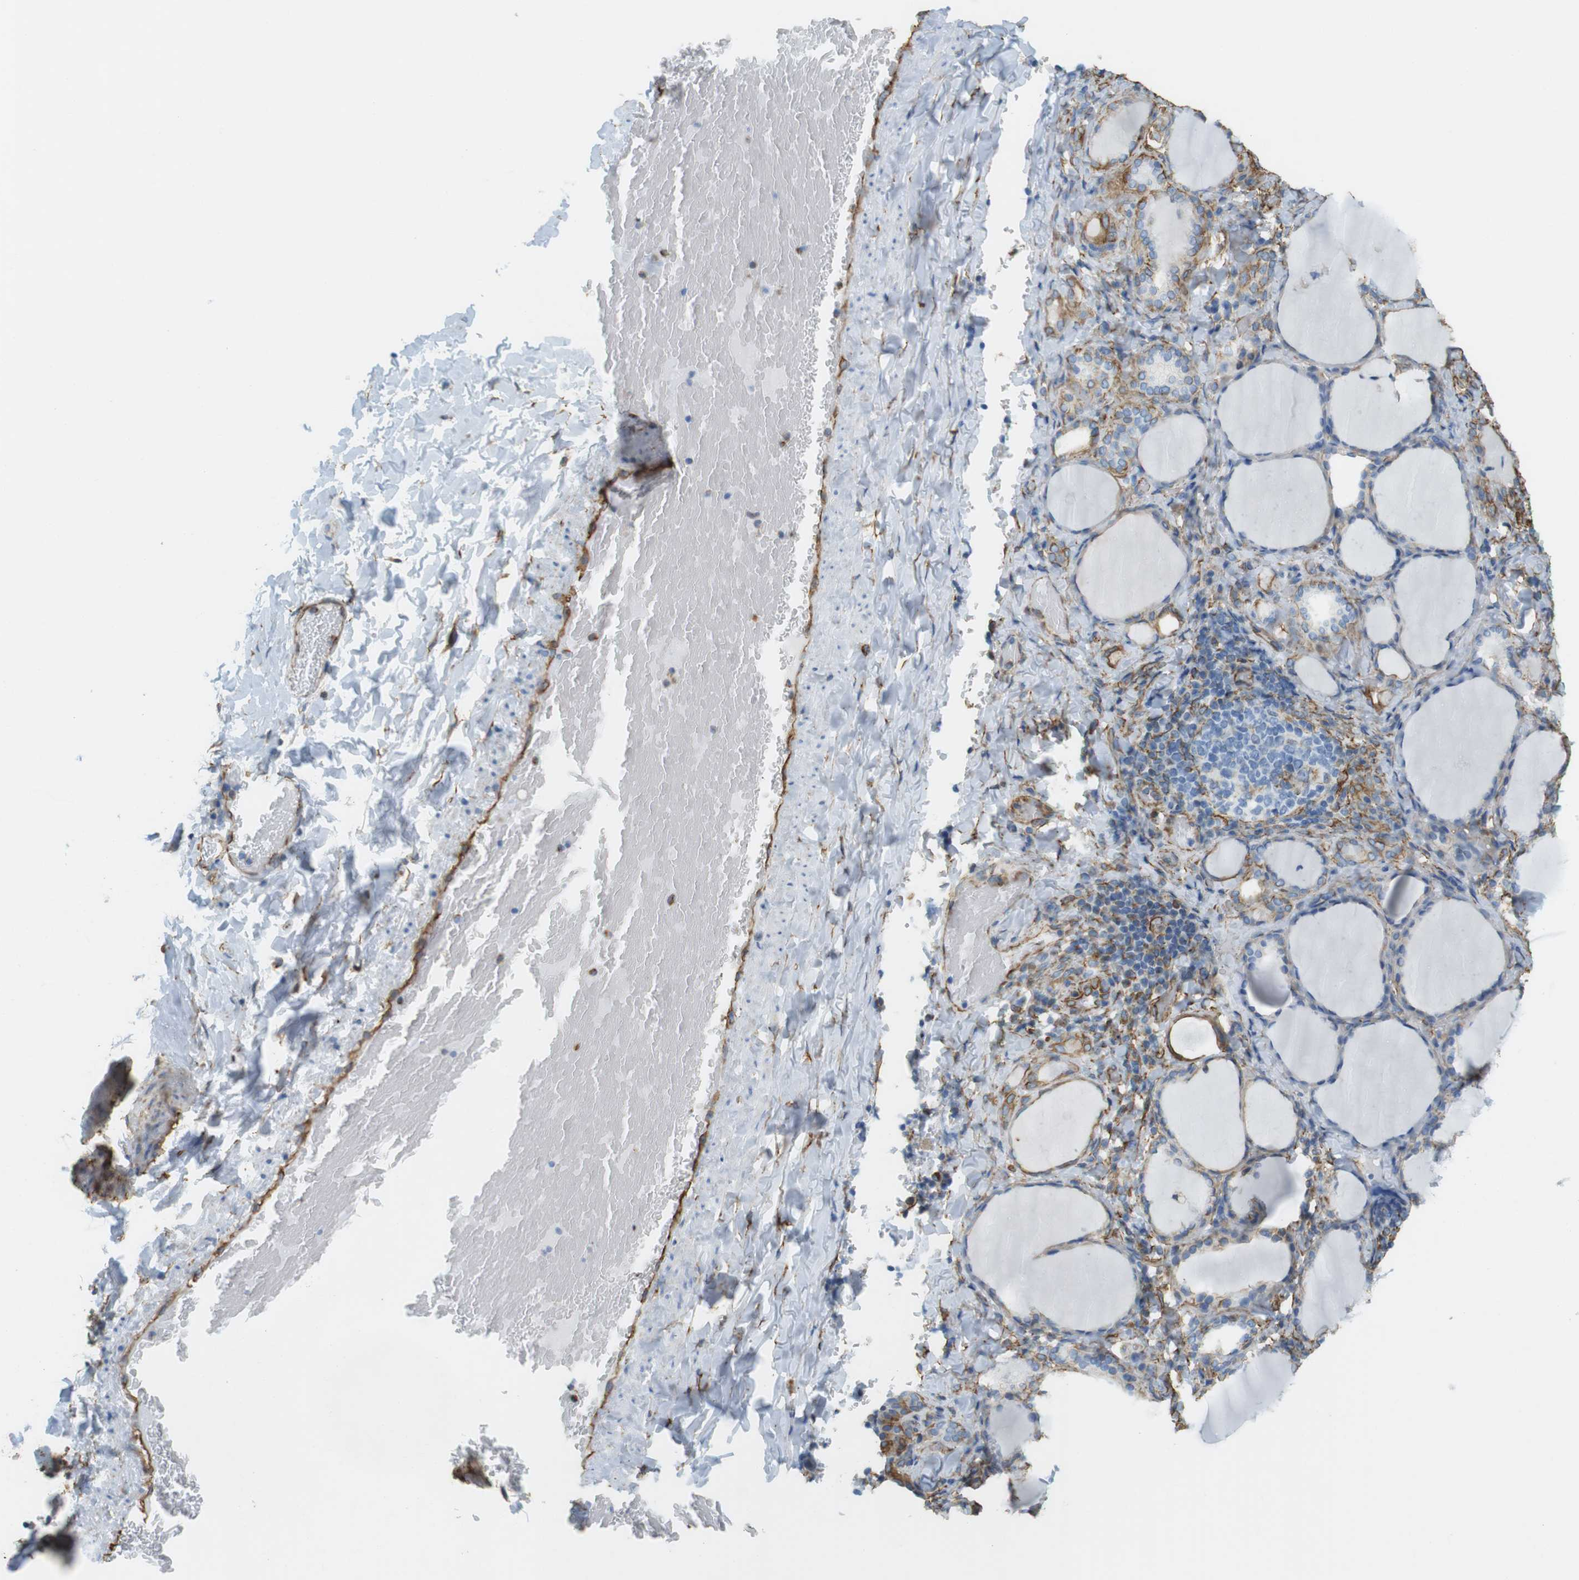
{"staining": {"intensity": "moderate", "quantity": "25%-75%", "location": "cytoplasmic/membranous"}, "tissue": "thyroid gland", "cell_type": "Glandular cells", "image_type": "normal", "snomed": [{"axis": "morphology", "description": "Normal tissue, NOS"}, {"axis": "morphology", "description": "Papillary adenocarcinoma, NOS"}, {"axis": "topography", "description": "Thyroid gland"}], "caption": "Glandular cells show medium levels of moderate cytoplasmic/membranous staining in about 25%-75% of cells in unremarkable human thyroid gland. (DAB = brown stain, brightfield microscopy at high magnification).", "gene": "MS4A10", "patient": {"sex": "female", "age": 30}}